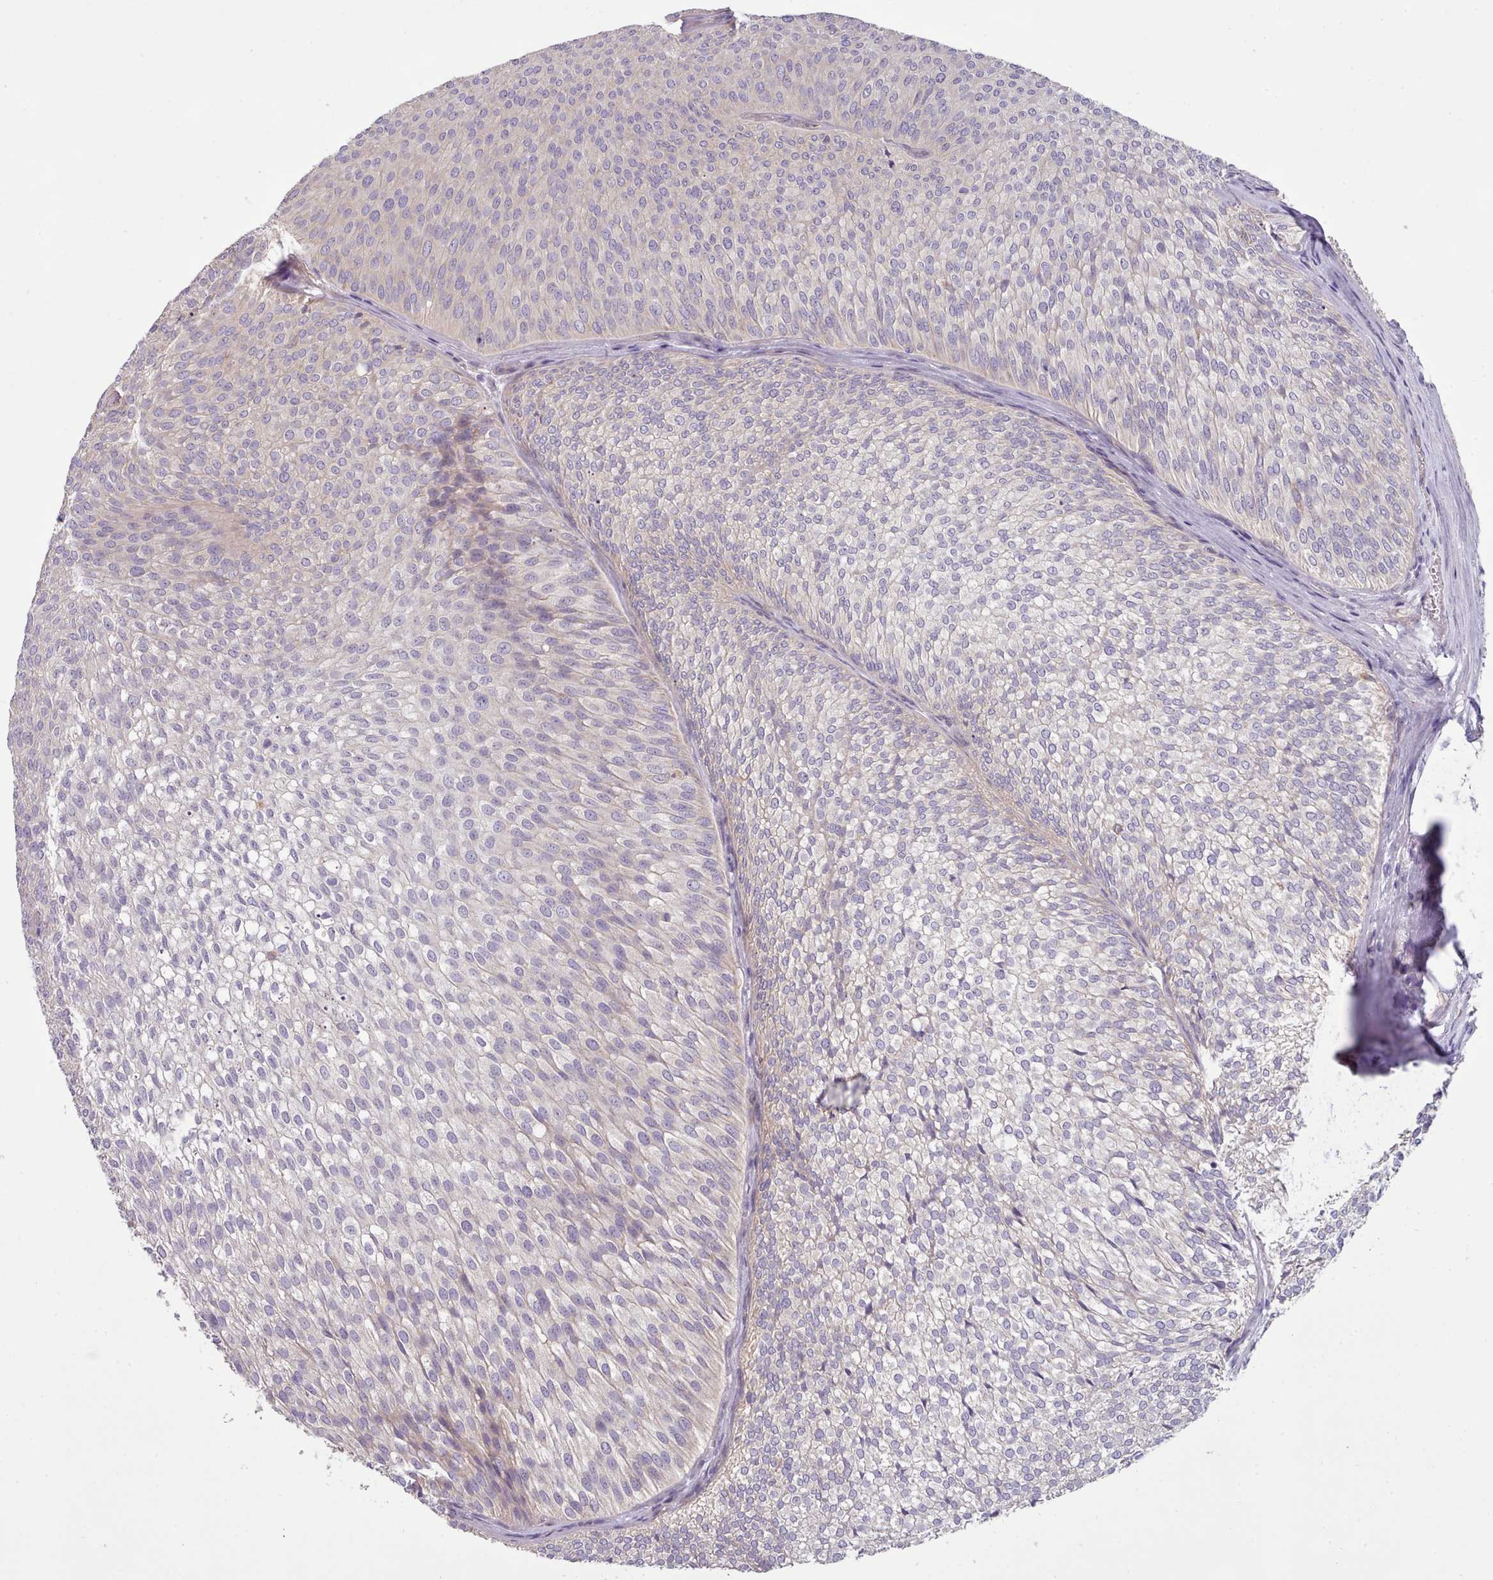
{"staining": {"intensity": "weak", "quantity": "<25%", "location": "cytoplasmic/membranous"}, "tissue": "urothelial cancer", "cell_type": "Tumor cells", "image_type": "cancer", "snomed": [{"axis": "morphology", "description": "Urothelial carcinoma, Low grade"}, {"axis": "topography", "description": "Urinary bladder"}], "caption": "IHC micrograph of human low-grade urothelial carcinoma stained for a protein (brown), which exhibits no positivity in tumor cells.", "gene": "DPF1", "patient": {"sex": "male", "age": 91}}